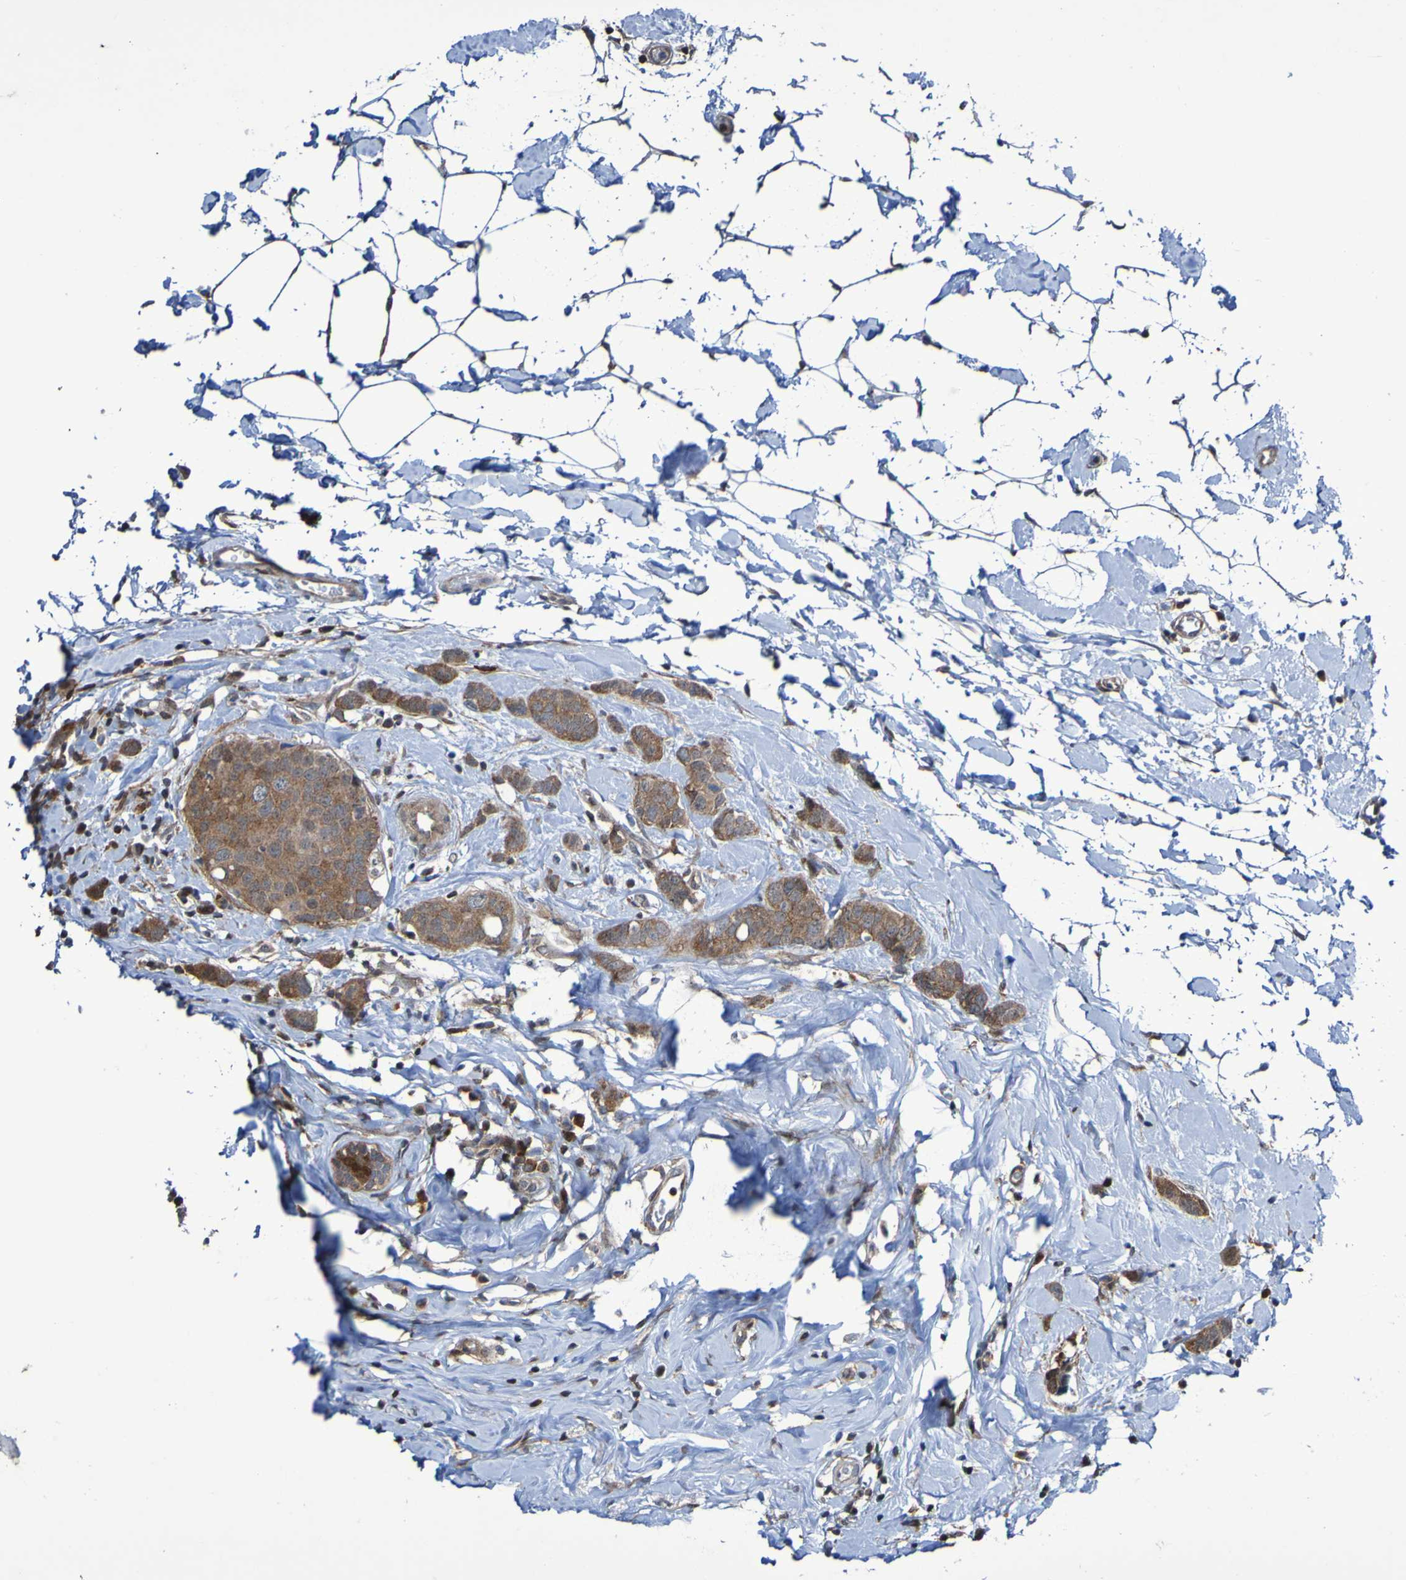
{"staining": {"intensity": "moderate", "quantity": ">75%", "location": "cytoplasmic/membranous"}, "tissue": "breast cancer", "cell_type": "Tumor cells", "image_type": "cancer", "snomed": [{"axis": "morphology", "description": "Normal tissue, NOS"}, {"axis": "morphology", "description": "Duct carcinoma"}, {"axis": "topography", "description": "Breast"}], "caption": "Protein expression analysis of breast cancer (invasive ductal carcinoma) reveals moderate cytoplasmic/membranous positivity in about >75% of tumor cells.", "gene": "ATIC", "patient": {"sex": "female", "age": 50}}